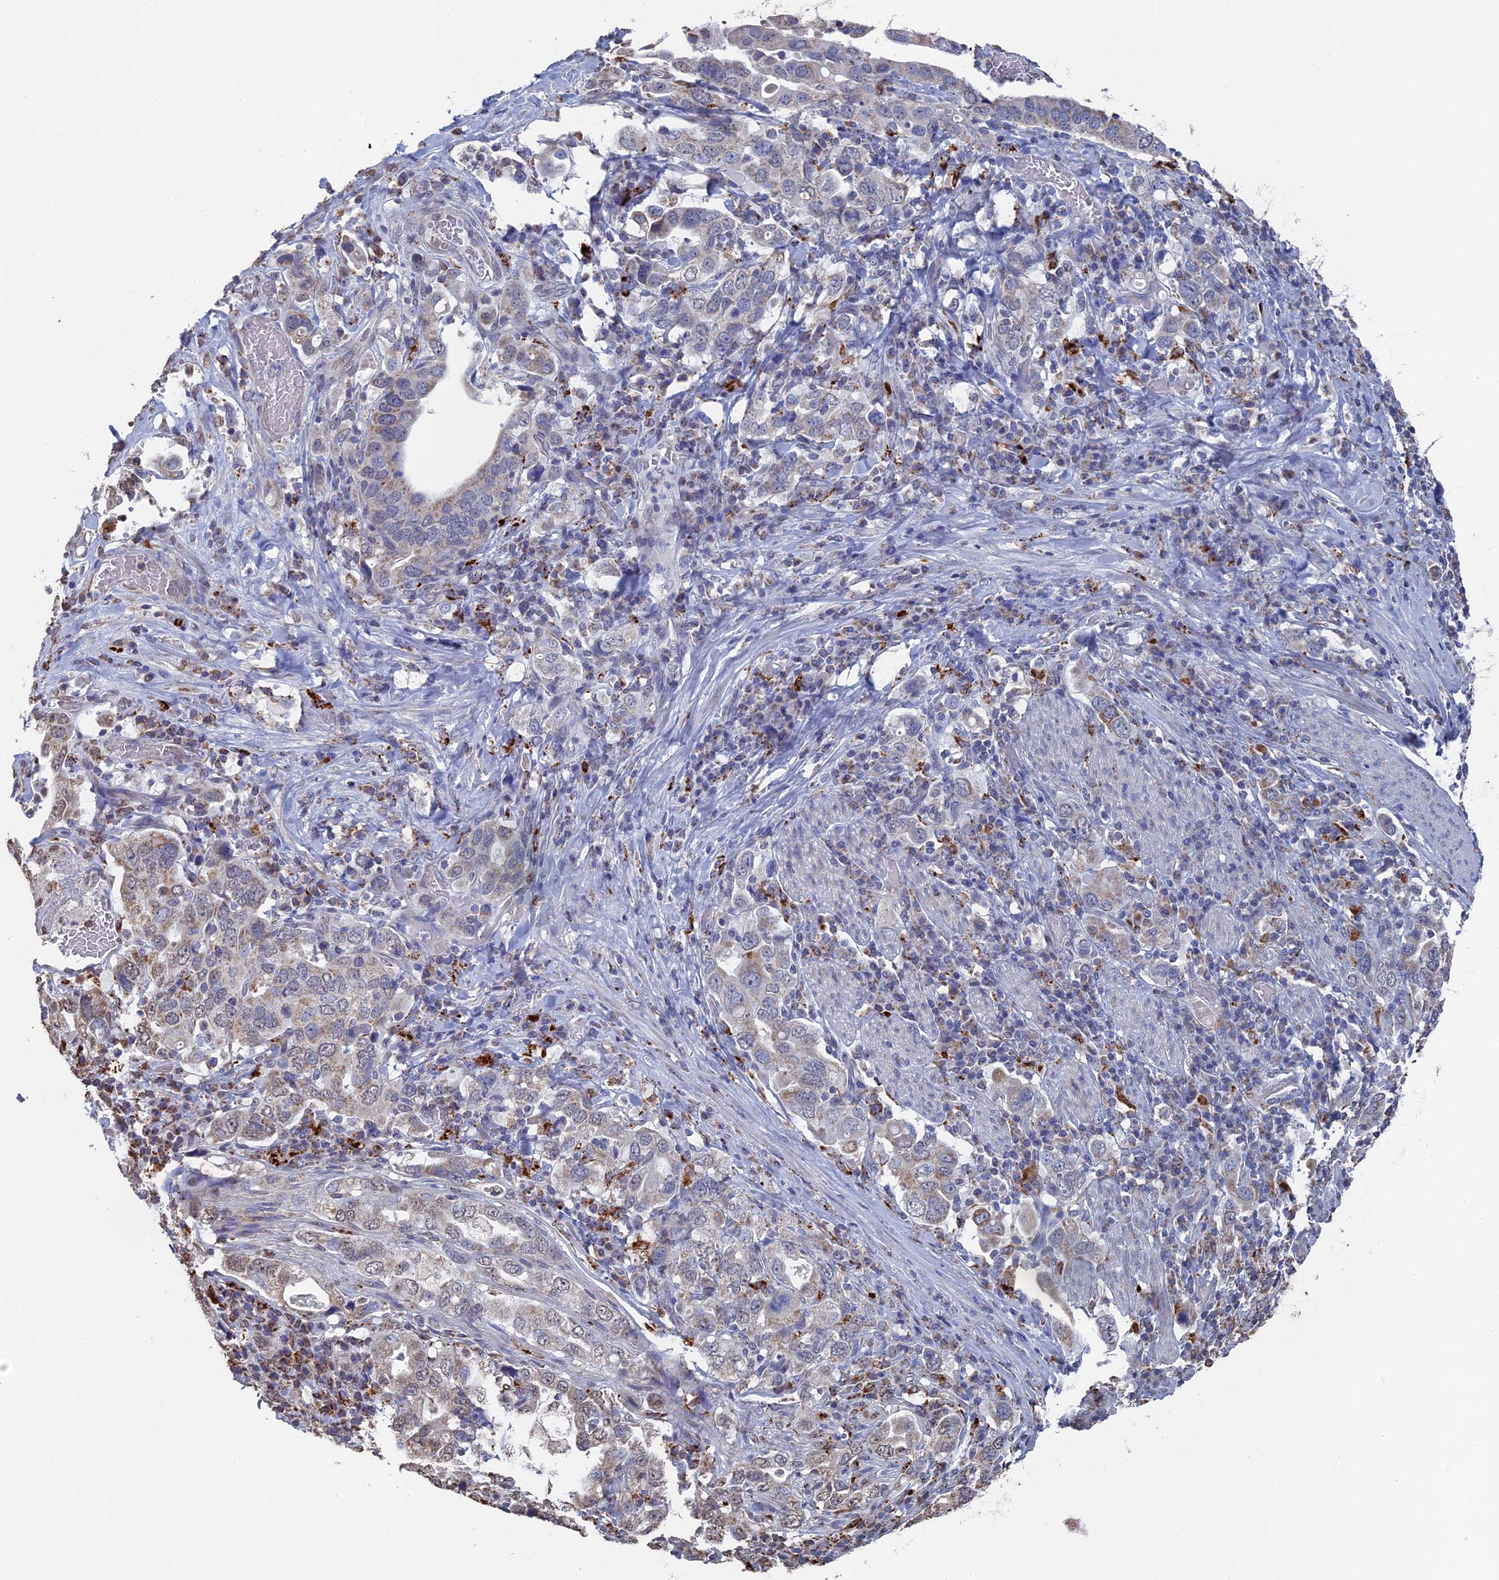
{"staining": {"intensity": "negative", "quantity": "none", "location": "none"}, "tissue": "stomach cancer", "cell_type": "Tumor cells", "image_type": "cancer", "snomed": [{"axis": "morphology", "description": "Adenocarcinoma, NOS"}, {"axis": "topography", "description": "Stomach, upper"}], "caption": "A micrograph of adenocarcinoma (stomach) stained for a protein demonstrates no brown staining in tumor cells. (DAB immunohistochemistry, high magnification).", "gene": "SMG9", "patient": {"sex": "male", "age": 62}}